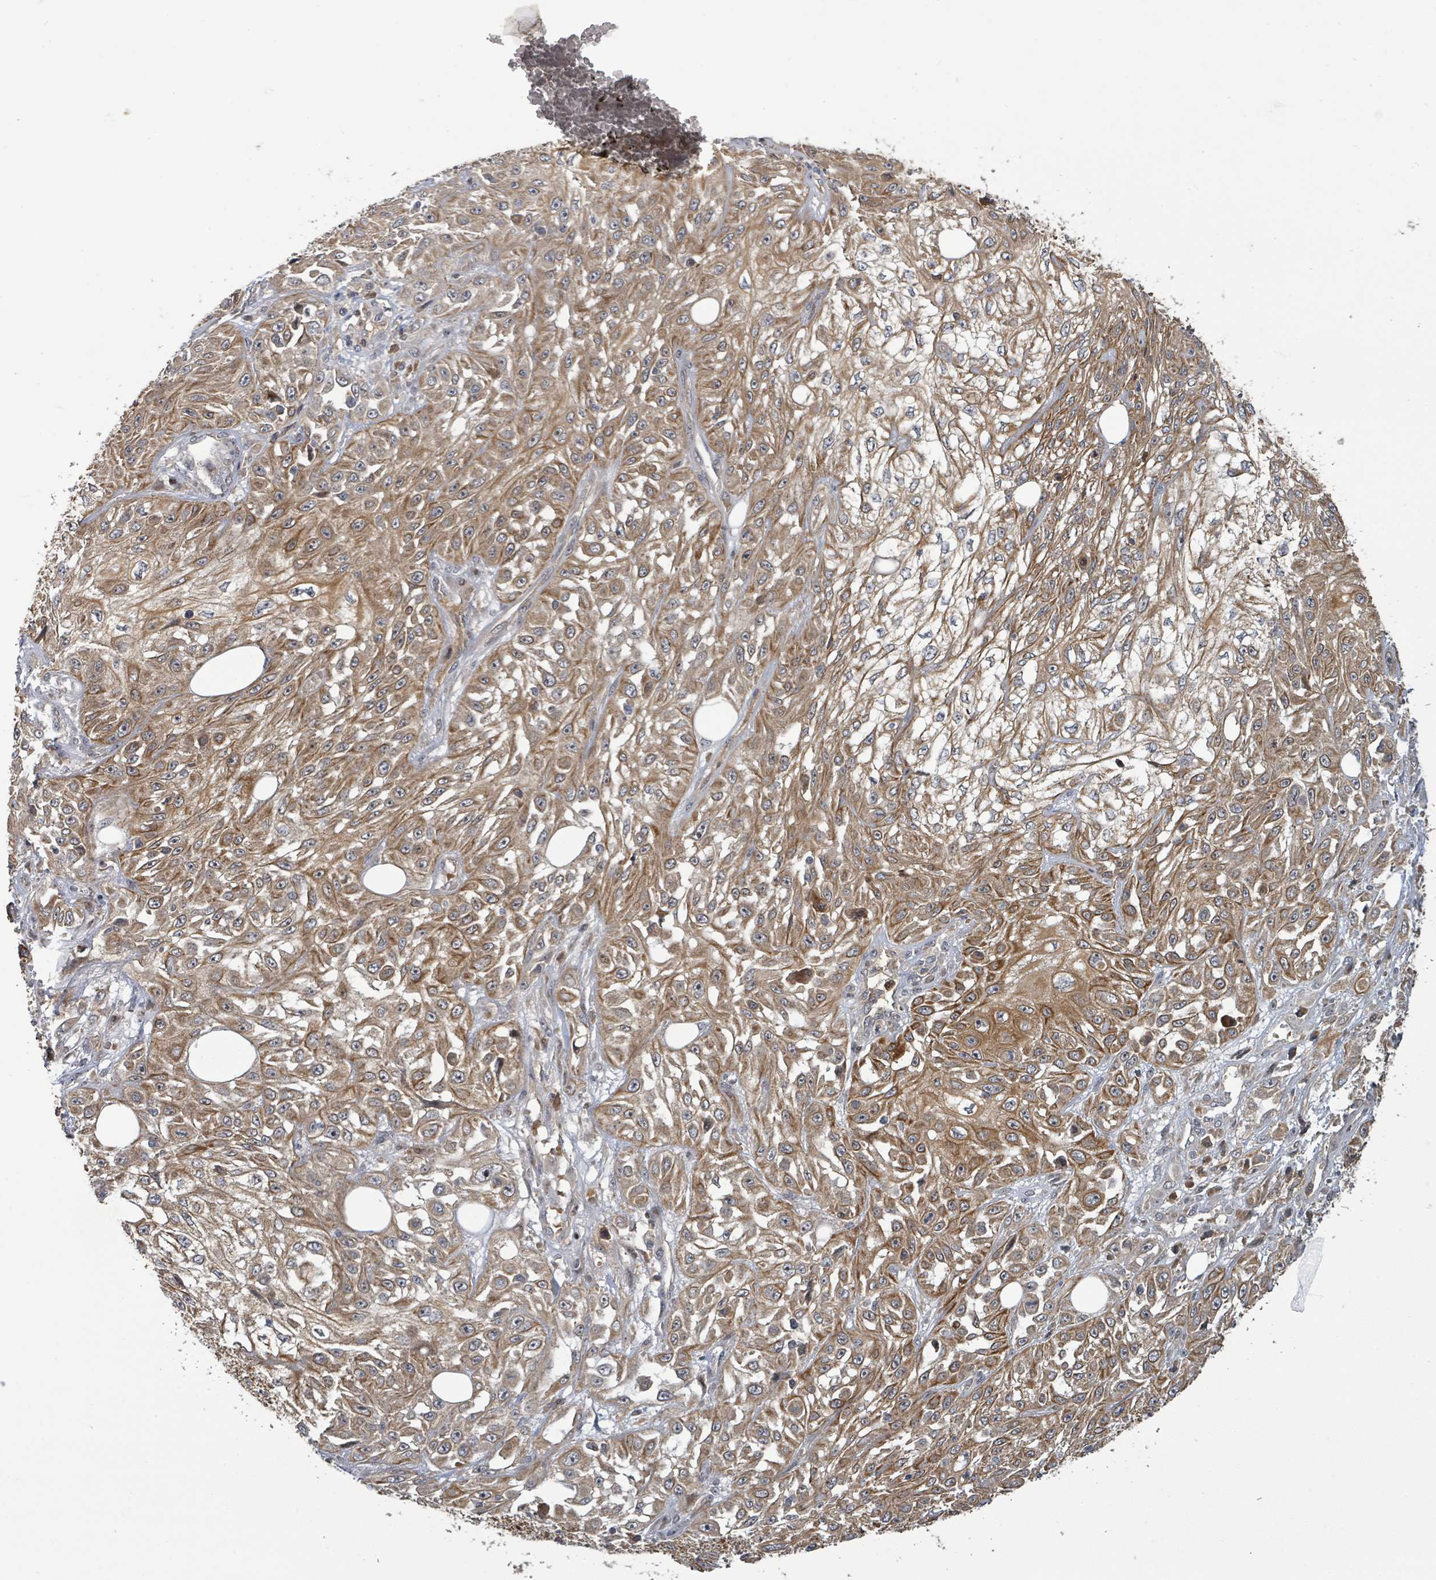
{"staining": {"intensity": "moderate", "quantity": ">75%", "location": "cytoplasmic/membranous"}, "tissue": "skin cancer", "cell_type": "Tumor cells", "image_type": "cancer", "snomed": [{"axis": "morphology", "description": "Squamous cell carcinoma, NOS"}, {"axis": "morphology", "description": "Squamous cell carcinoma, metastatic, NOS"}, {"axis": "topography", "description": "Skin"}, {"axis": "topography", "description": "Lymph node"}], "caption": "The histopathology image demonstrates a brown stain indicating the presence of a protein in the cytoplasmic/membranous of tumor cells in squamous cell carcinoma (skin). (Brightfield microscopy of DAB IHC at high magnification).", "gene": "ITGA11", "patient": {"sex": "male", "age": 75}}